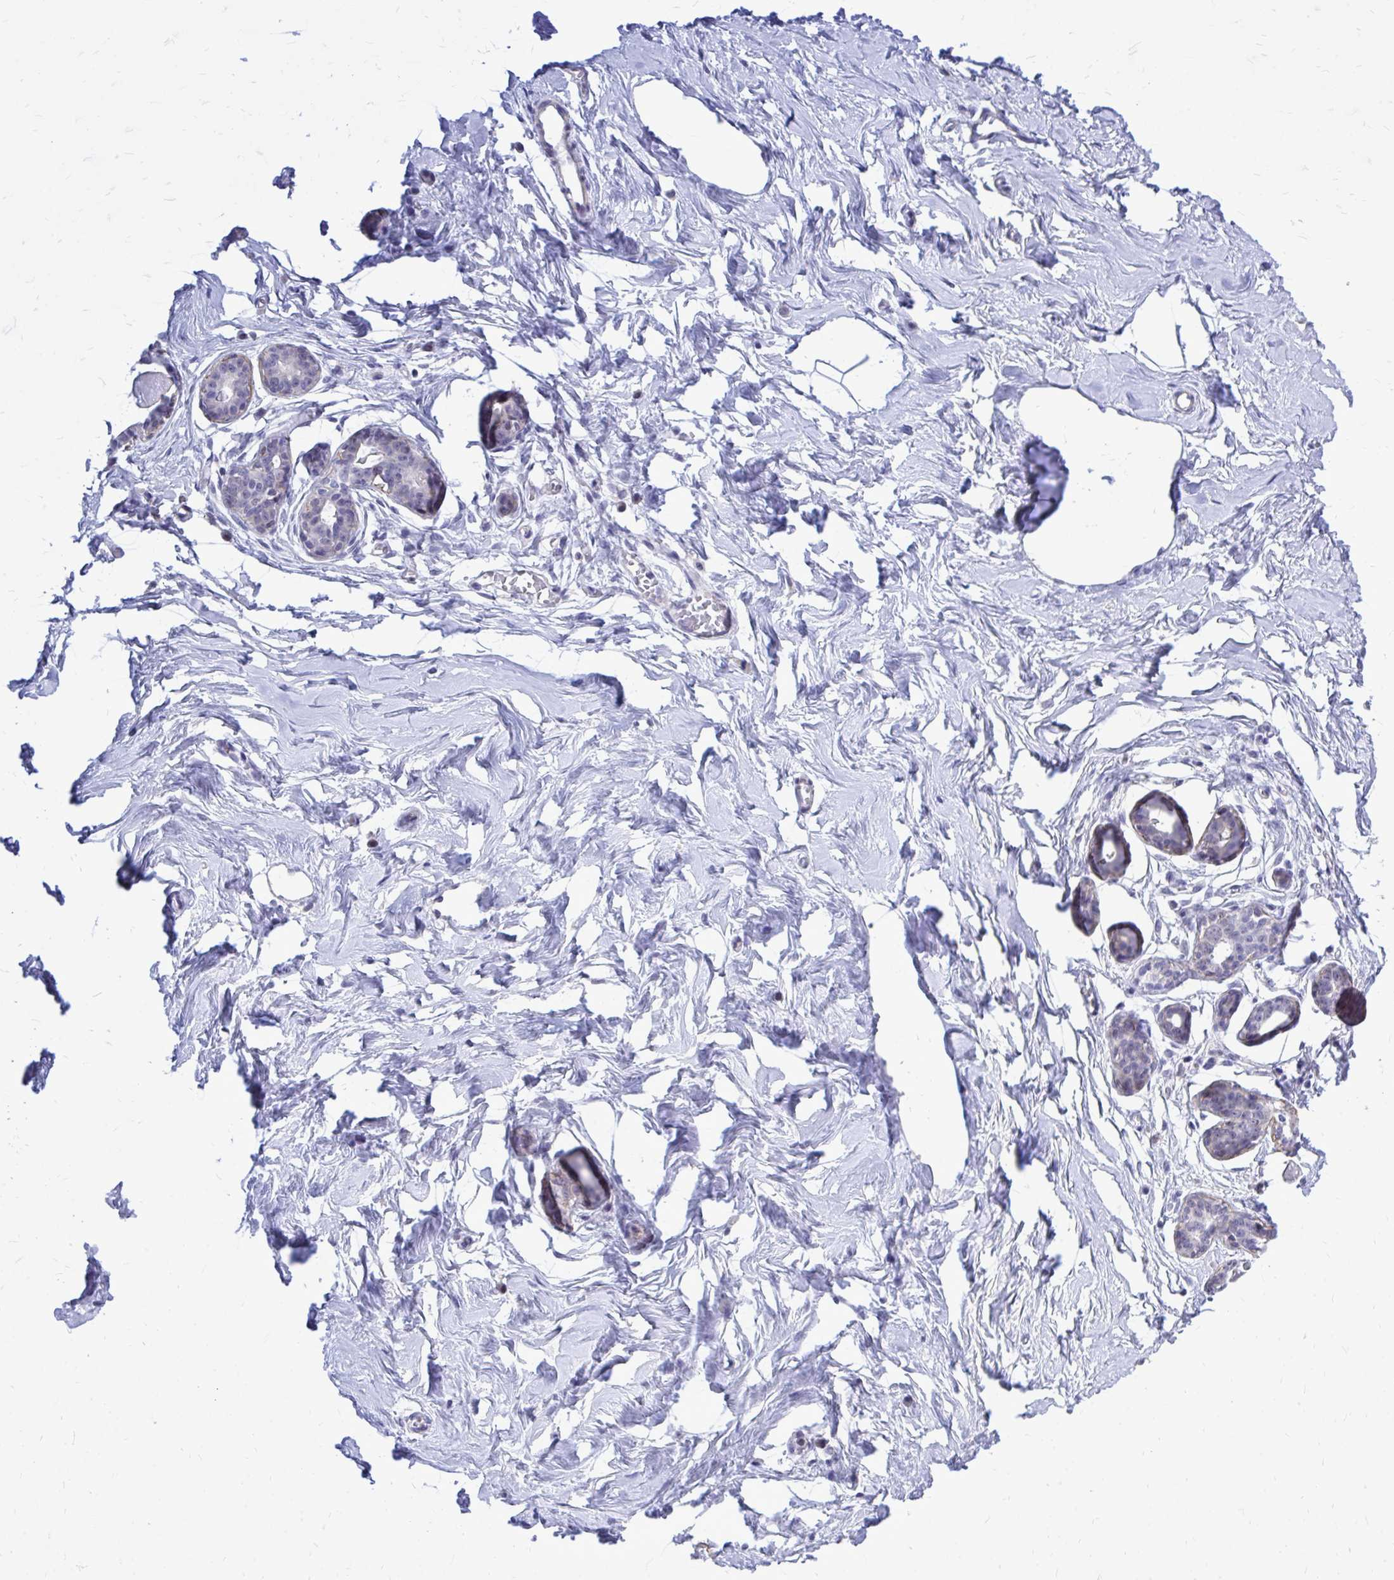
{"staining": {"intensity": "negative", "quantity": "none", "location": "none"}, "tissue": "breast", "cell_type": "Adipocytes", "image_type": "normal", "snomed": [{"axis": "morphology", "description": "Normal tissue, NOS"}, {"axis": "topography", "description": "Breast"}], "caption": "DAB immunohistochemical staining of benign breast displays no significant staining in adipocytes.", "gene": "ZBTB25", "patient": {"sex": "female", "age": 45}}